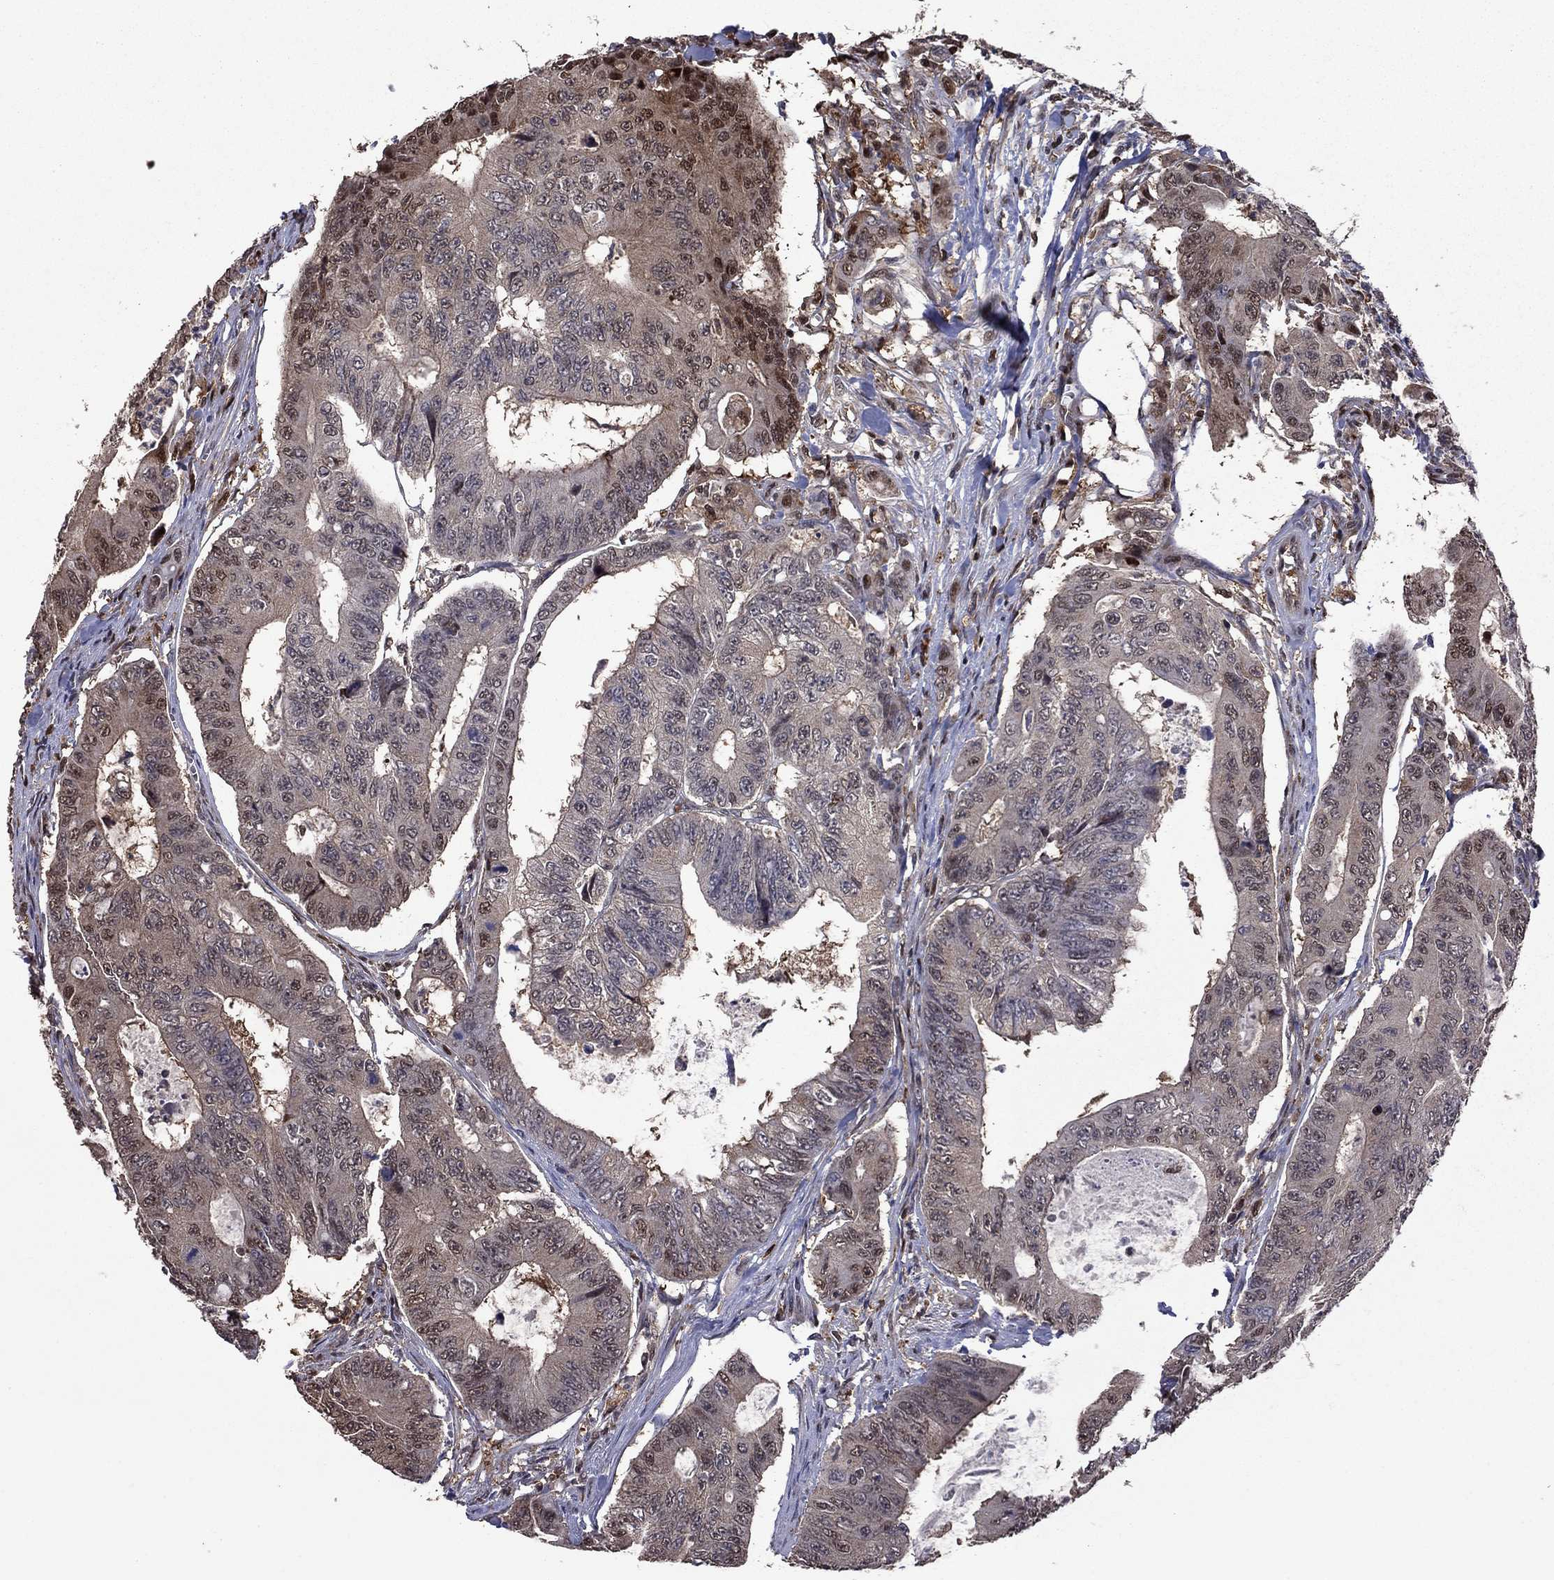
{"staining": {"intensity": "moderate", "quantity": "<25%", "location": "nuclear"}, "tissue": "colorectal cancer", "cell_type": "Tumor cells", "image_type": "cancer", "snomed": [{"axis": "morphology", "description": "Adenocarcinoma, NOS"}, {"axis": "topography", "description": "Colon"}], "caption": "IHC photomicrograph of human colorectal adenocarcinoma stained for a protein (brown), which demonstrates low levels of moderate nuclear expression in approximately <25% of tumor cells.", "gene": "APPBP2", "patient": {"sex": "female", "age": 48}}